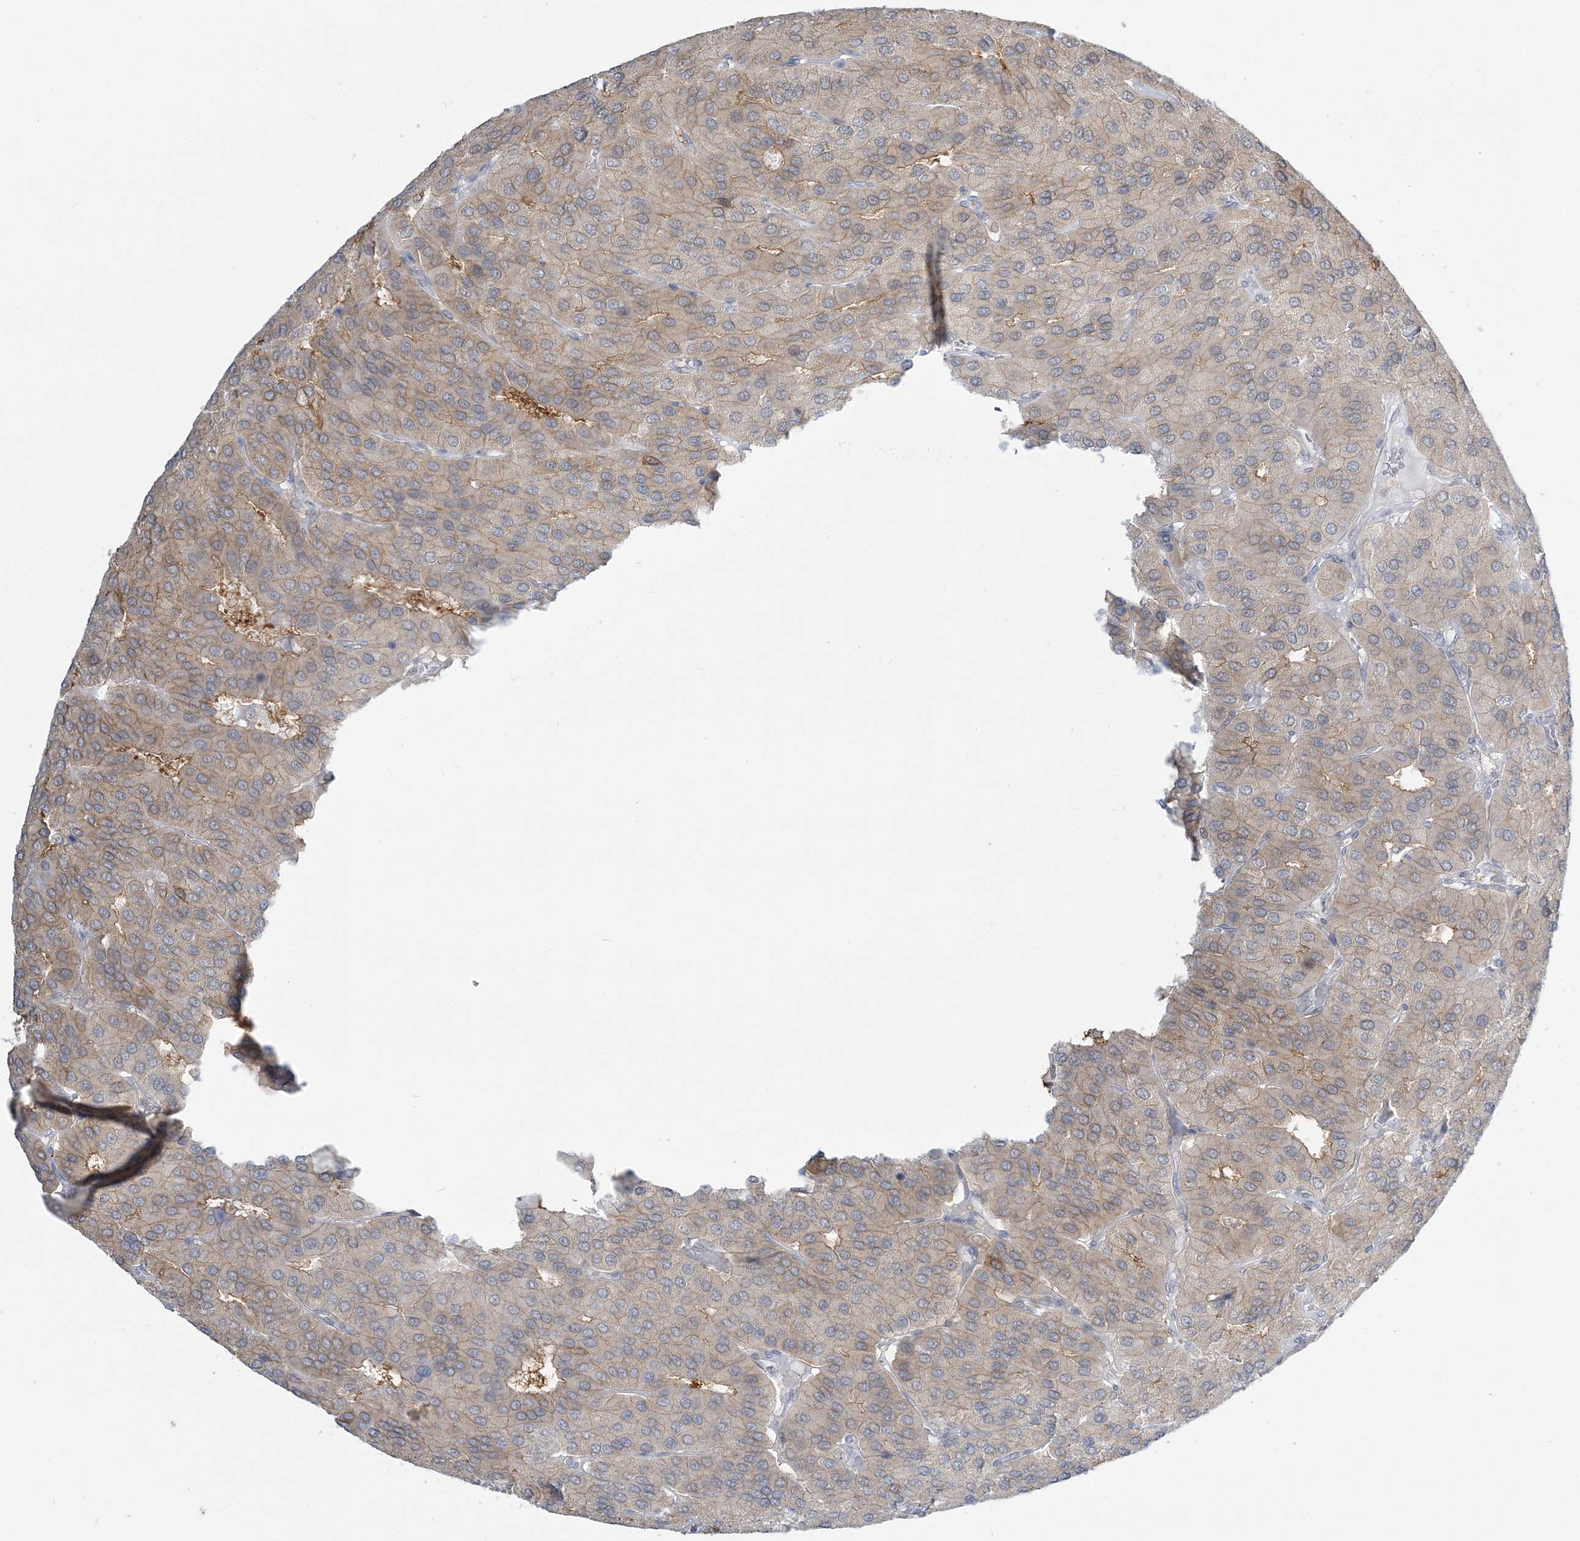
{"staining": {"intensity": "weak", "quantity": "<25%", "location": "cytoplasmic/membranous"}, "tissue": "parathyroid gland", "cell_type": "Glandular cells", "image_type": "normal", "snomed": [{"axis": "morphology", "description": "Normal tissue, NOS"}, {"axis": "morphology", "description": "Adenoma, NOS"}, {"axis": "topography", "description": "Parathyroid gland"}], "caption": "Immunohistochemistry (IHC) micrograph of normal parathyroid gland: parathyroid gland stained with DAB reveals no significant protein staining in glandular cells.", "gene": "THADA", "patient": {"sex": "female", "age": 86}}